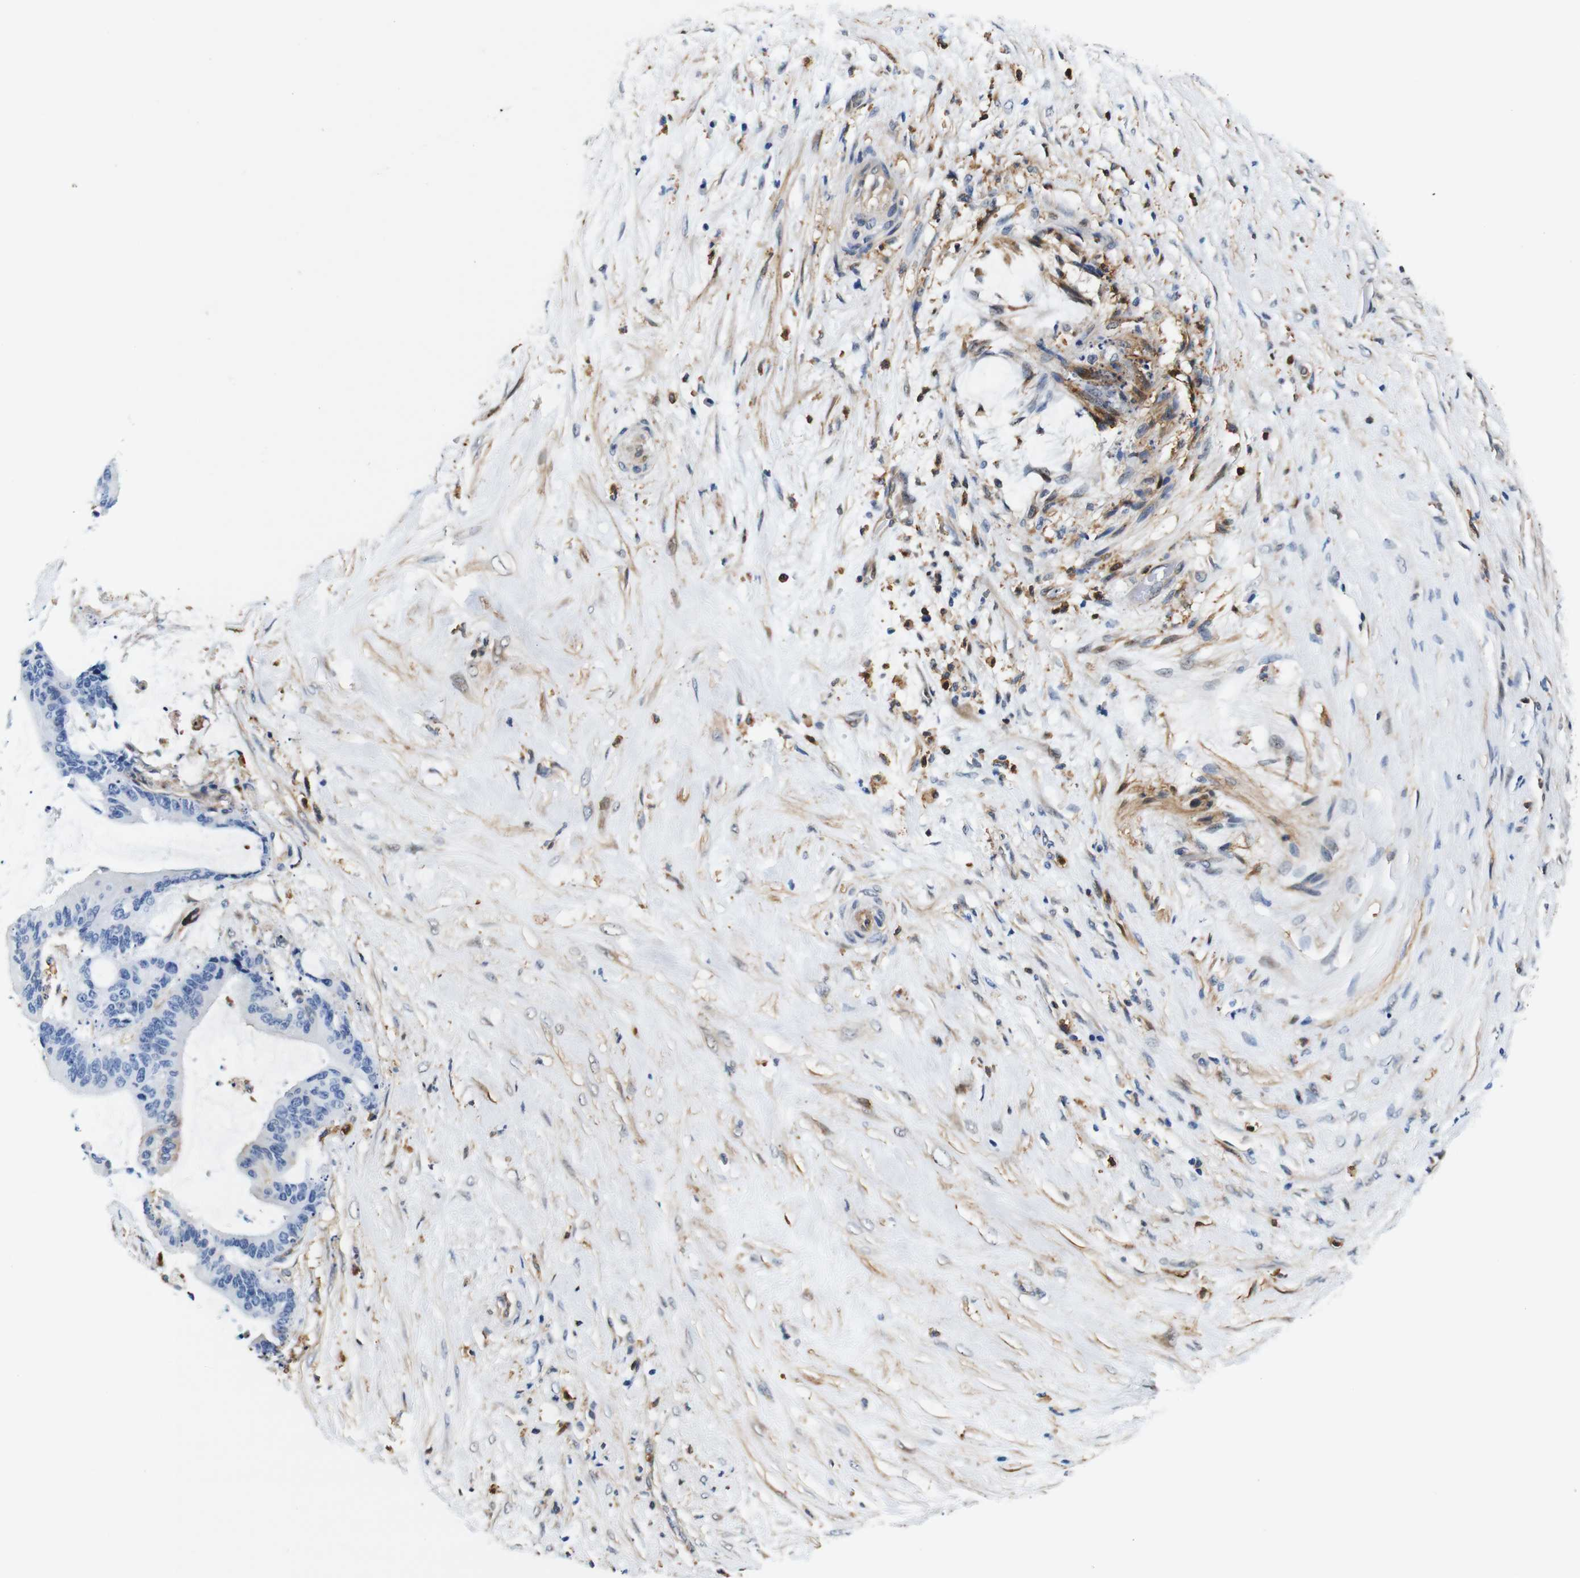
{"staining": {"intensity": "negative", "quantity": "none", "location": "none"}, "tissue": "liver cancer", "cell_type": "Tumor cells", "image_type": "cancer", "snomed": [{"axis": "morphology", "description": "Cholangiocarcinoma"}, {"axis": "topography", "description": "Liver"}], "caption": "Tumor cells are negative for protein expression in human liver cancer. The staining was performed using DAB to visualize the protein expression in brown, while the nuclei were stained in blue with hematoxylin (Magnification: 20x).", "gene": "ANXA1", "patient": {"sex": "female", "age": 73}}